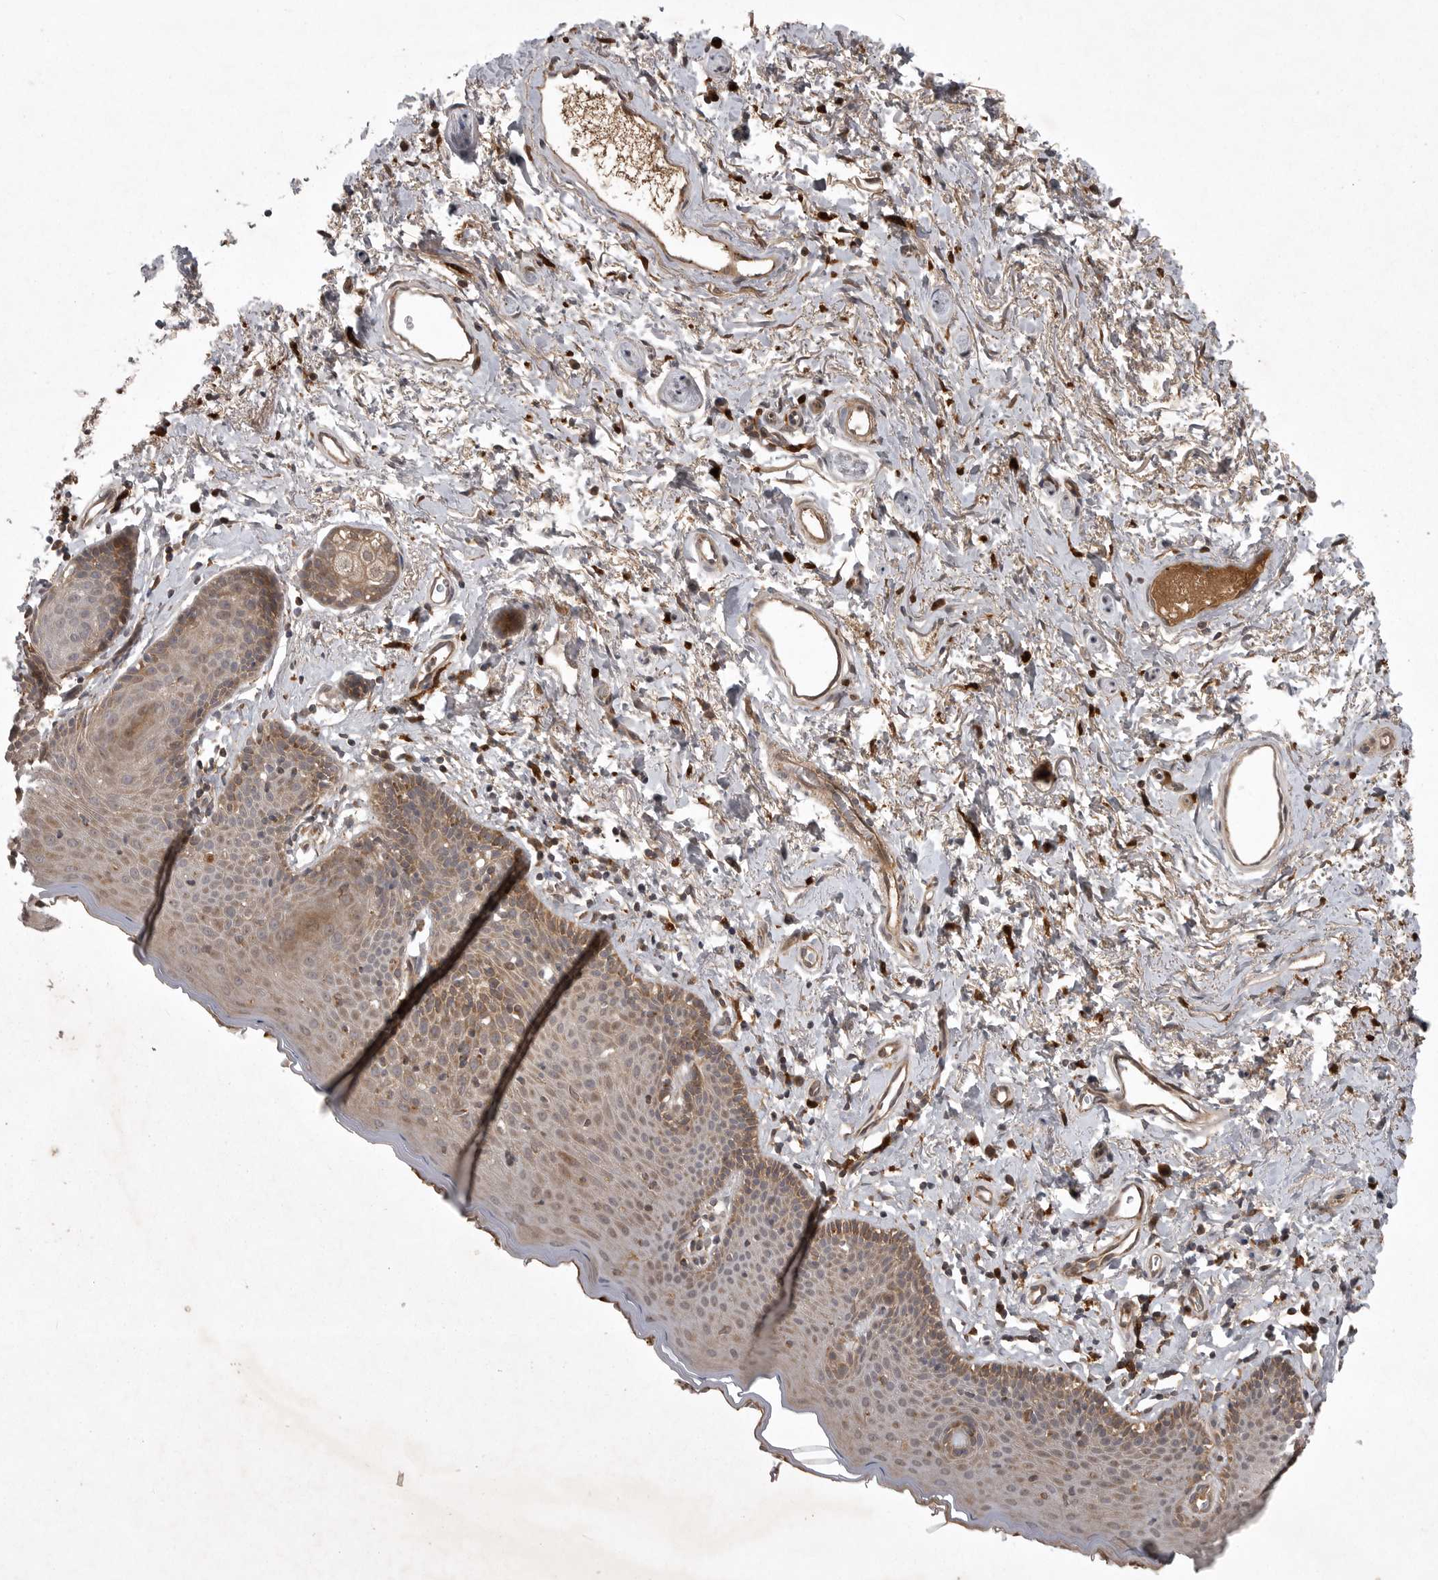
{"staining": {"intensity": "moderate", "quantity": ">75%", "location": "cytoplasmic/membranous"}, "tissue": "skin", "cell_type": "Epidermal cells", "image_type": "normal", "snomed": [{"axis": "morphology", "description": "Normal tissue, NOS"}, {"axis": "topography", "description": "Vulva"}], "caption": "Immunohistochemical staining of benign skin demonstrates medium levels of moderate cytoplasmic/membranous positivity in approximately >75% of epidermal cells. (DAB (3,3'-diaminobenzidine) = brown stain, brightfield microscopy at high magnification).", "gene": "GPR31", "patient": {"sex": "female", "age": 66}}